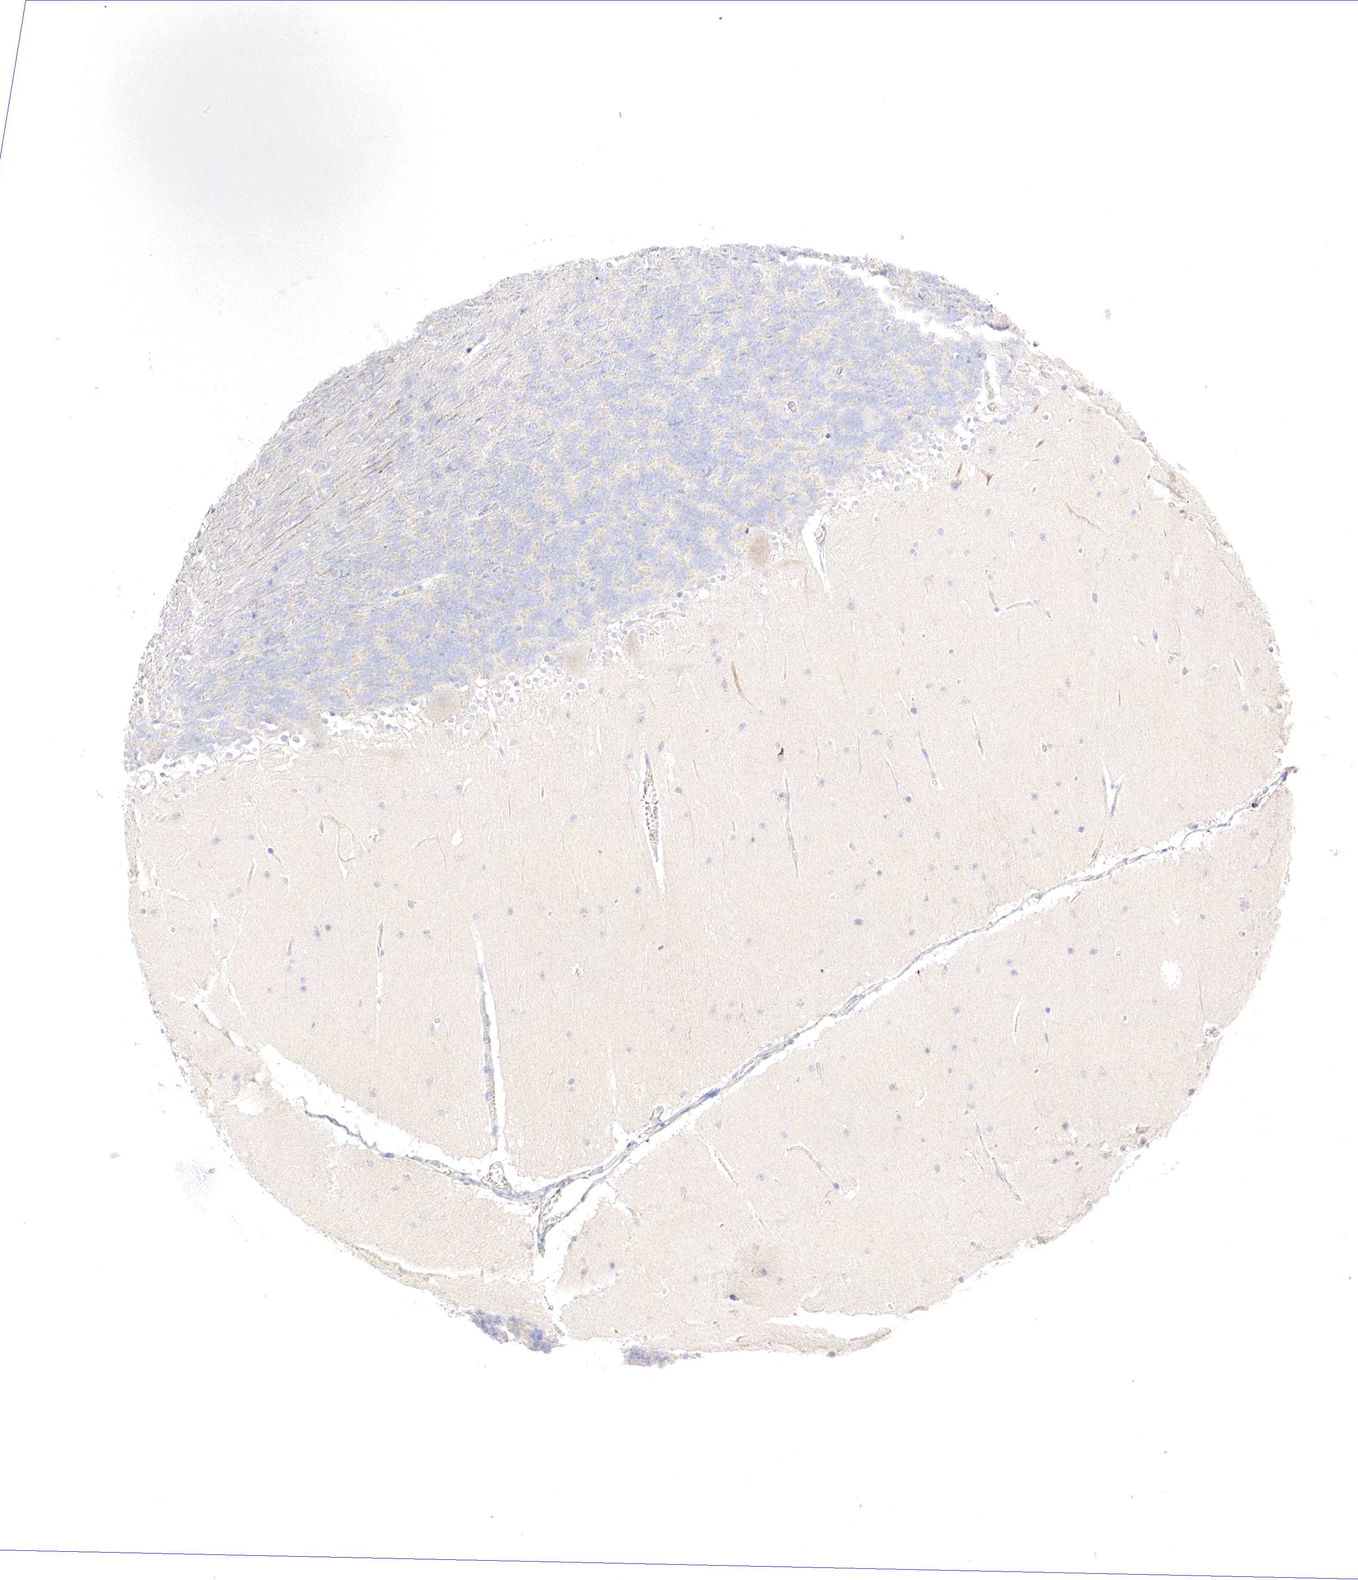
{"staining": {"intensity": "negative", "quantity": "none", "location": "none"}, "tissue": "cerebellum", "cell_type": "Cells in granular layer", "image_type": "normal", "snomed": [{"axis": "morphology", "description": "Normal tissue, NOS"}, {"axis": "topography", "description": "Cerebellum"}], "caption": "This micrograph is of unremarkable cerebellum stained with immunohistochemistry to label a protein in brown with the nuclei are counter-stained blue. There is no staining in cells in granular layer.", "gene": "GATA1", "patient": {"sex": "female", "age": 19}}